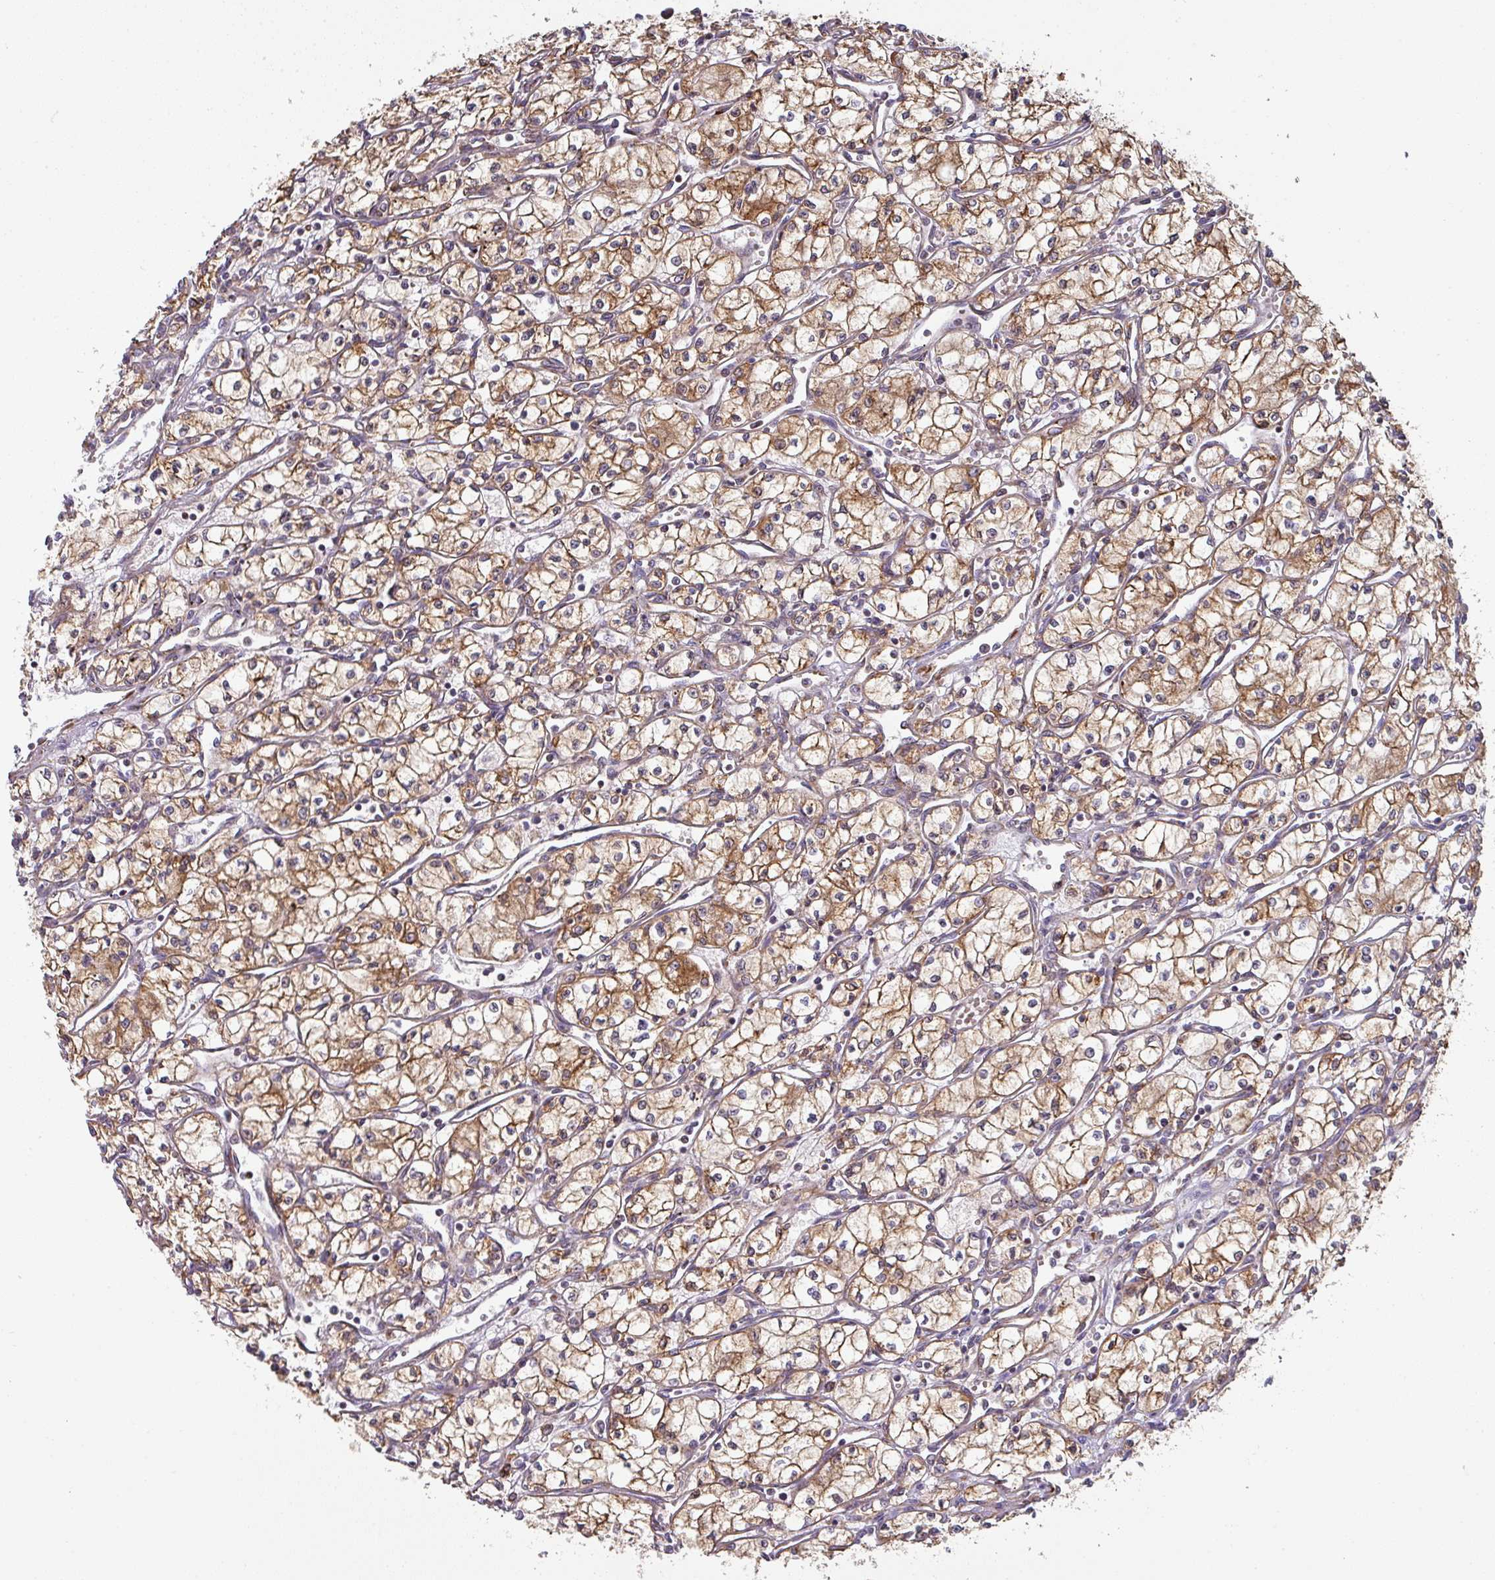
{"staining": {"intensity": "moderate", "quantity": ">75%", "location": "cytoplasmic/membranous"}, "tissue": "renal cancer", "cell_type": "Tumor cells", "image_type": "cancer", "snomed": [{"axis": "morphology", "description": "Adenocarcinoma, NOS"}, {"axis": "topography", "description": "Kidney"}], "caption": "Moderate cytoplasmic/membranous staining is appreciated in about >75% of tumor cells in adenocarcinoma (renal).", "gene": "ZNF268", "patient": {"sex": "male", "age": 59}}